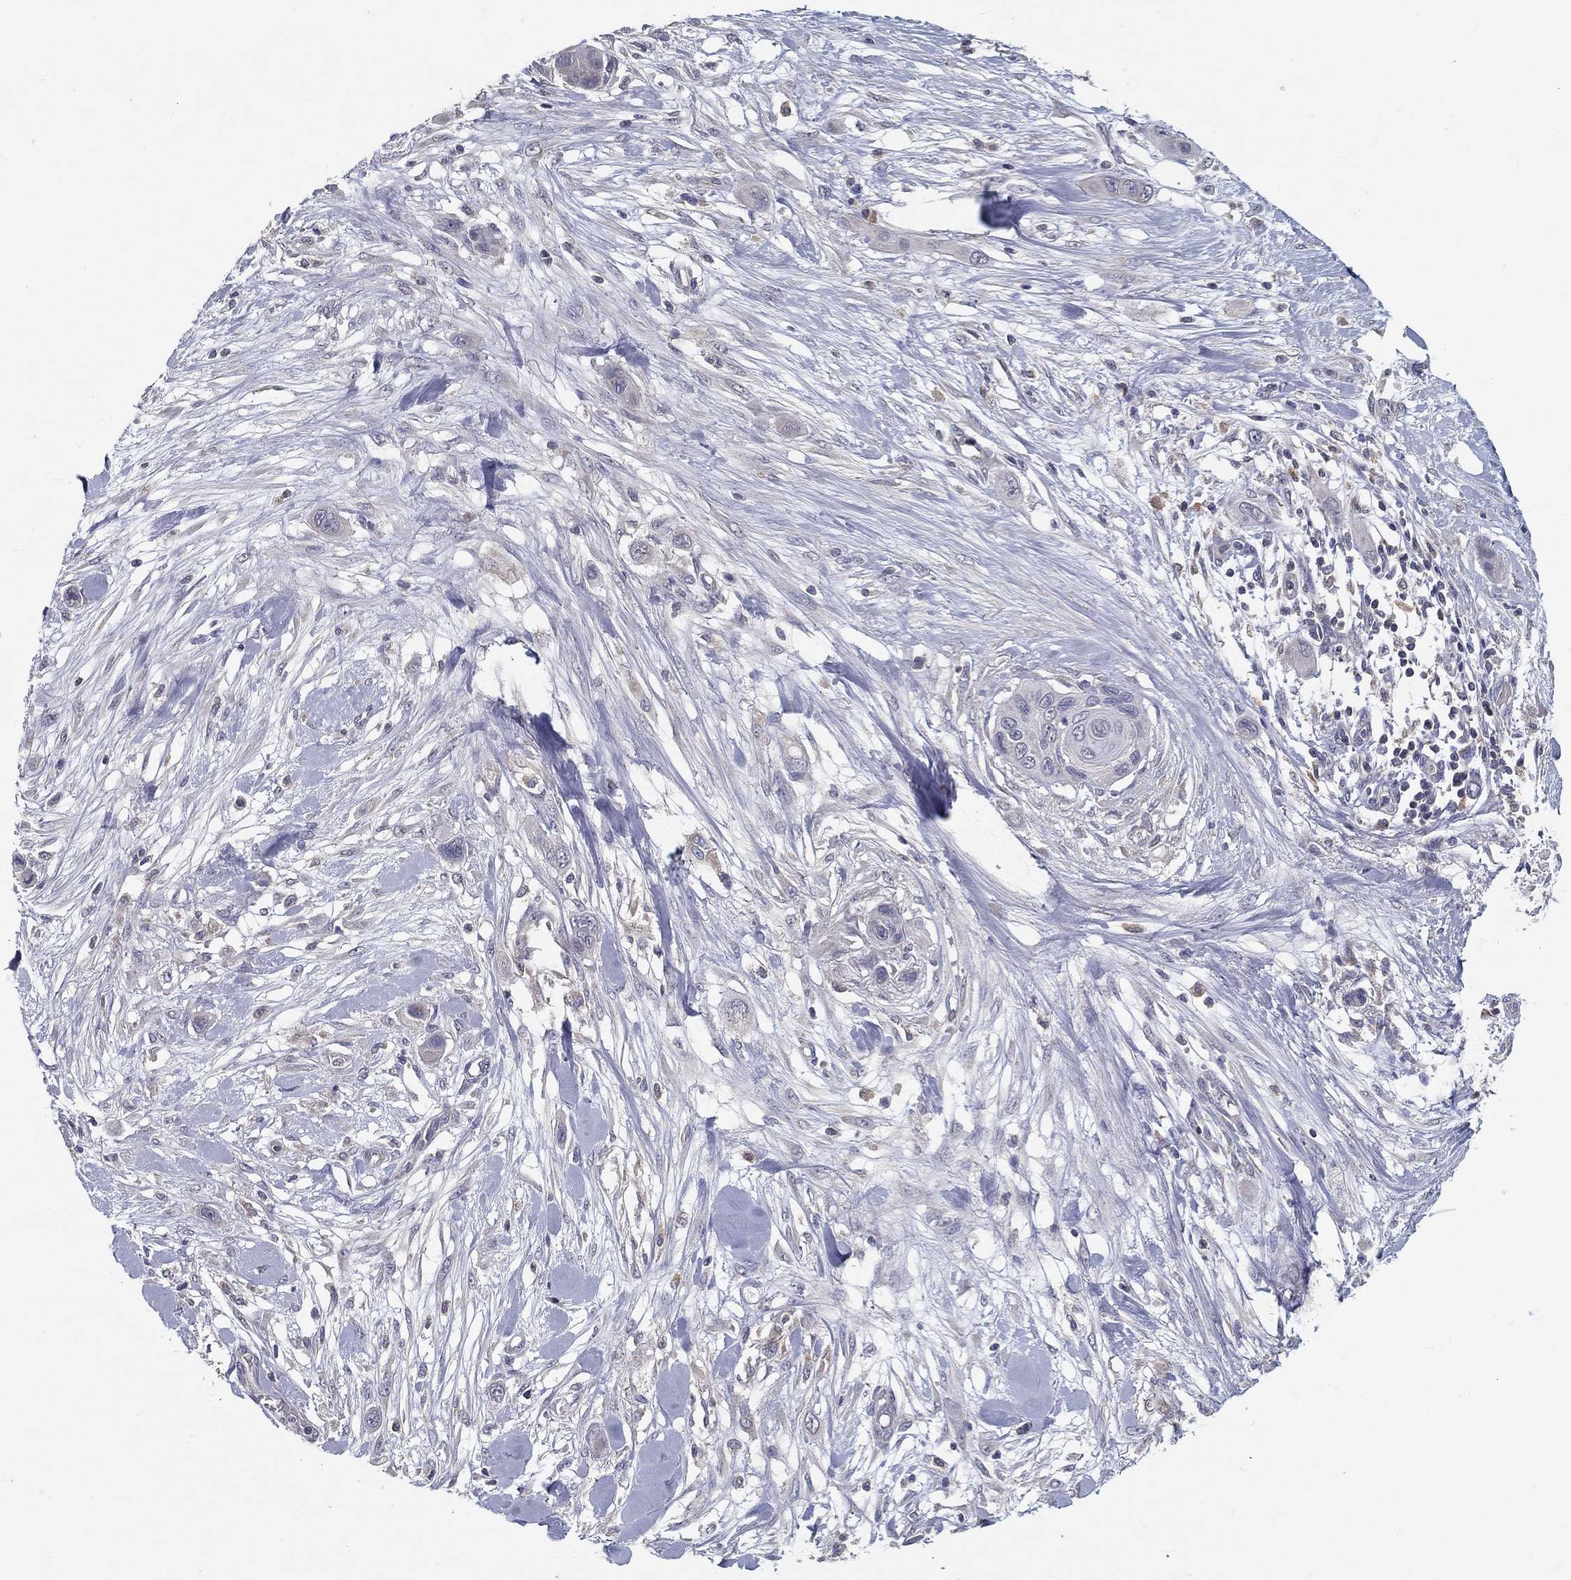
{"staining": {"intensity": "negative", "quantity": "none", "location": "none"}, "tissue": "skin cancer", "cell_type": "Tumor cells", "image_type": "cancer", "snomed": [{"axis": "morphology", "description": "Squamous cell carcinoma, NOS"}, {"axis": "topography", "description": "Skin"}], "caption": "This is an immunohistochemistry image of human skin cancer. There is no positivity in tumor cells.", "gene": "PCSK1", "patient": {"sex": "male", "age": 79}}